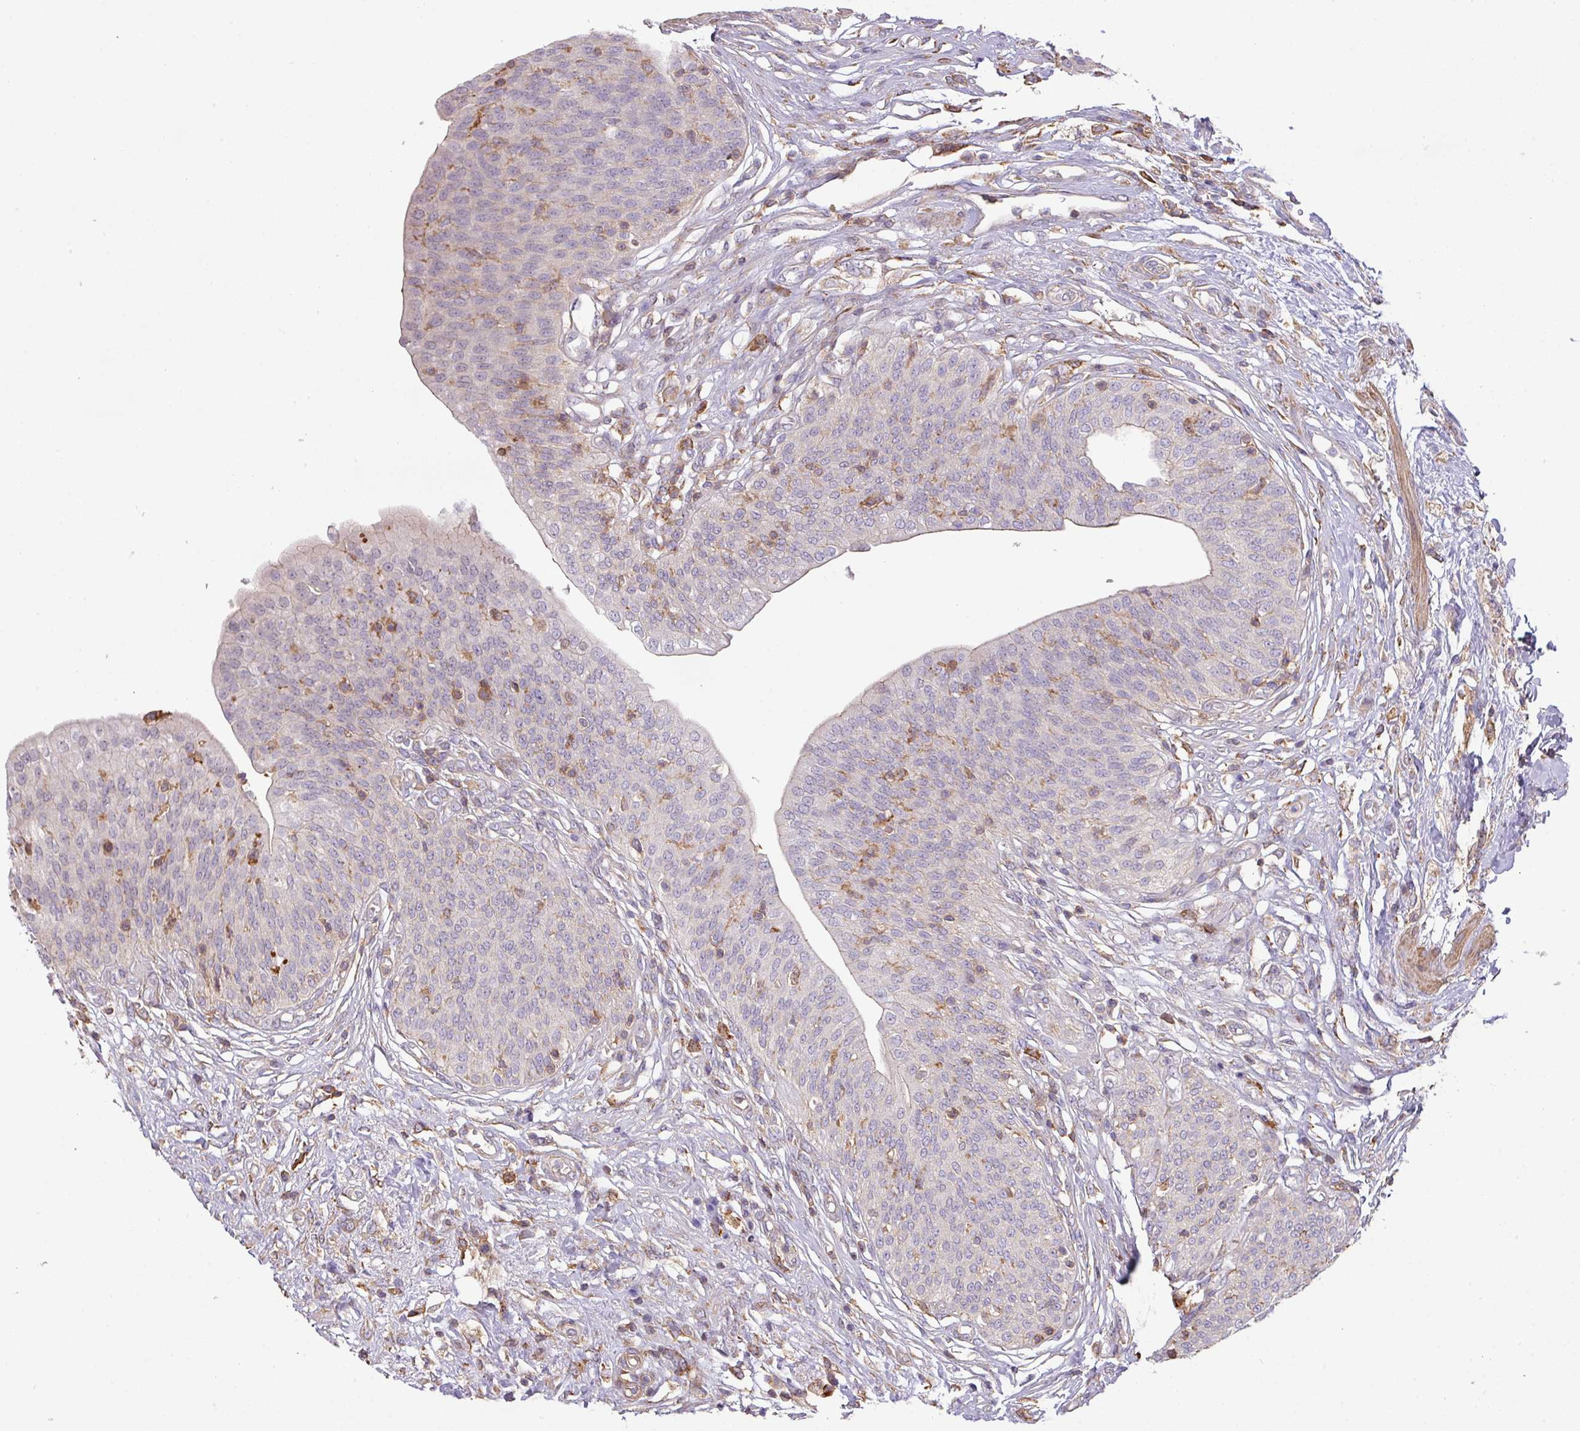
{"staining": {"intensity": "negative", "quantity": "none", "location": "none"}, "tissue": "urothelial cancer", "cell_type": "Tumor cells", "image_type": "cancer", "snomed": [{"axis": "morphology", "description": "Urothelial carcinoma, High grade"}, {"axis": "topography", "description": "Urinary bladder"}], "caption": "Immunohistochemistry of urothelial cancer shows no expression in tumor cells.", "gene": "LRRC41", "patient": {"sex": "female", "age": 79}}